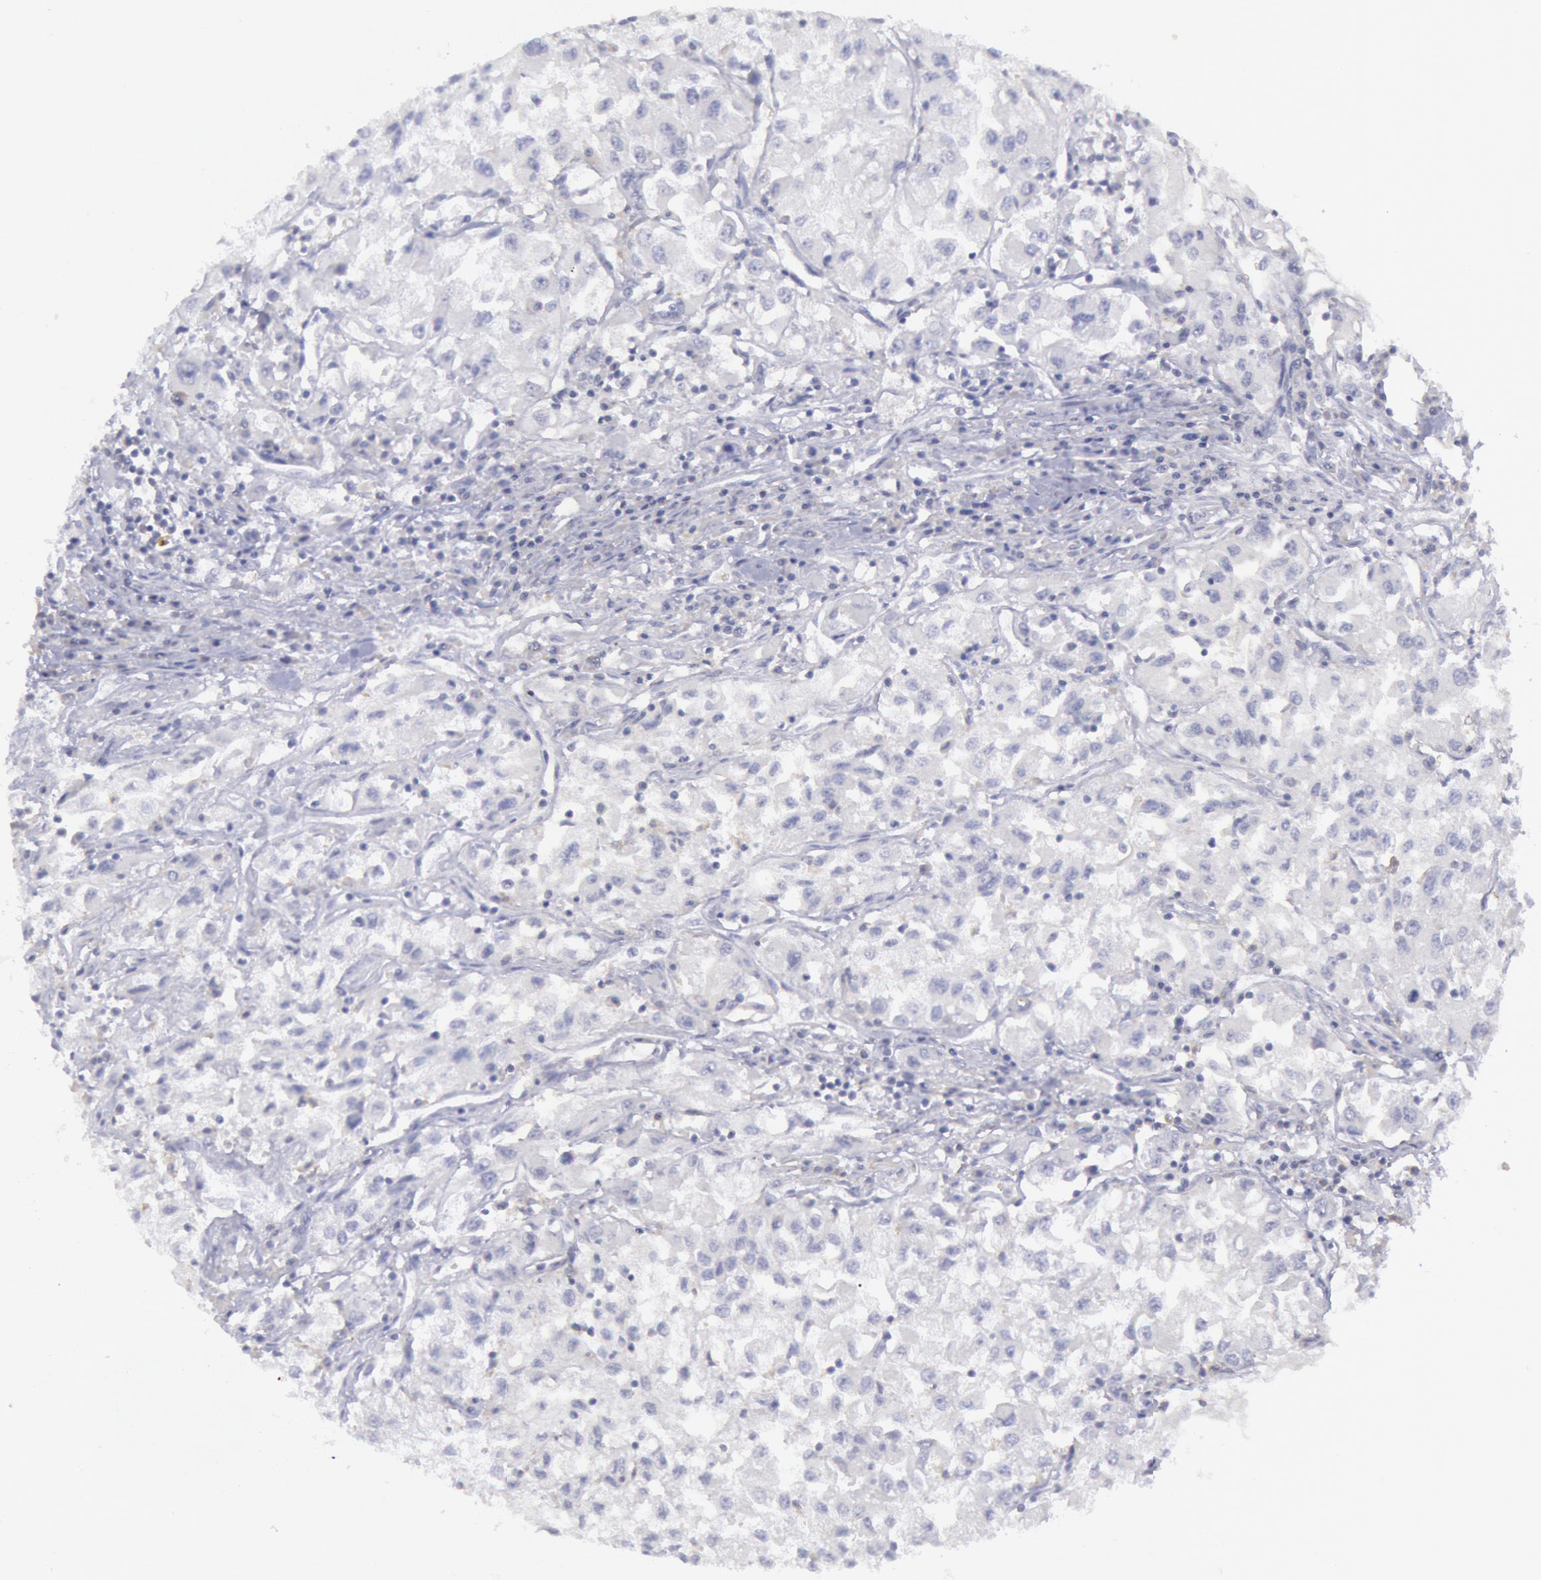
{"staining": {"intensity": "negative", "quantity": "none", "location": "none"}, "tissue": "renal cancer", "cell_type": "Tumor cells", "image_type": "cancer", "snomed": [{"axis": "morphology", "description": "Adenocarcinoma, NOS"}, {"axis": "topography", "description": "Kidney"}], "caption": "The histopathology image shows no staining of tumor cells in adenocarcinoma (renal). Nuclei are stained in blue.", "gene": "MYH7", "patient": {"sex": "male", "age": 59}}